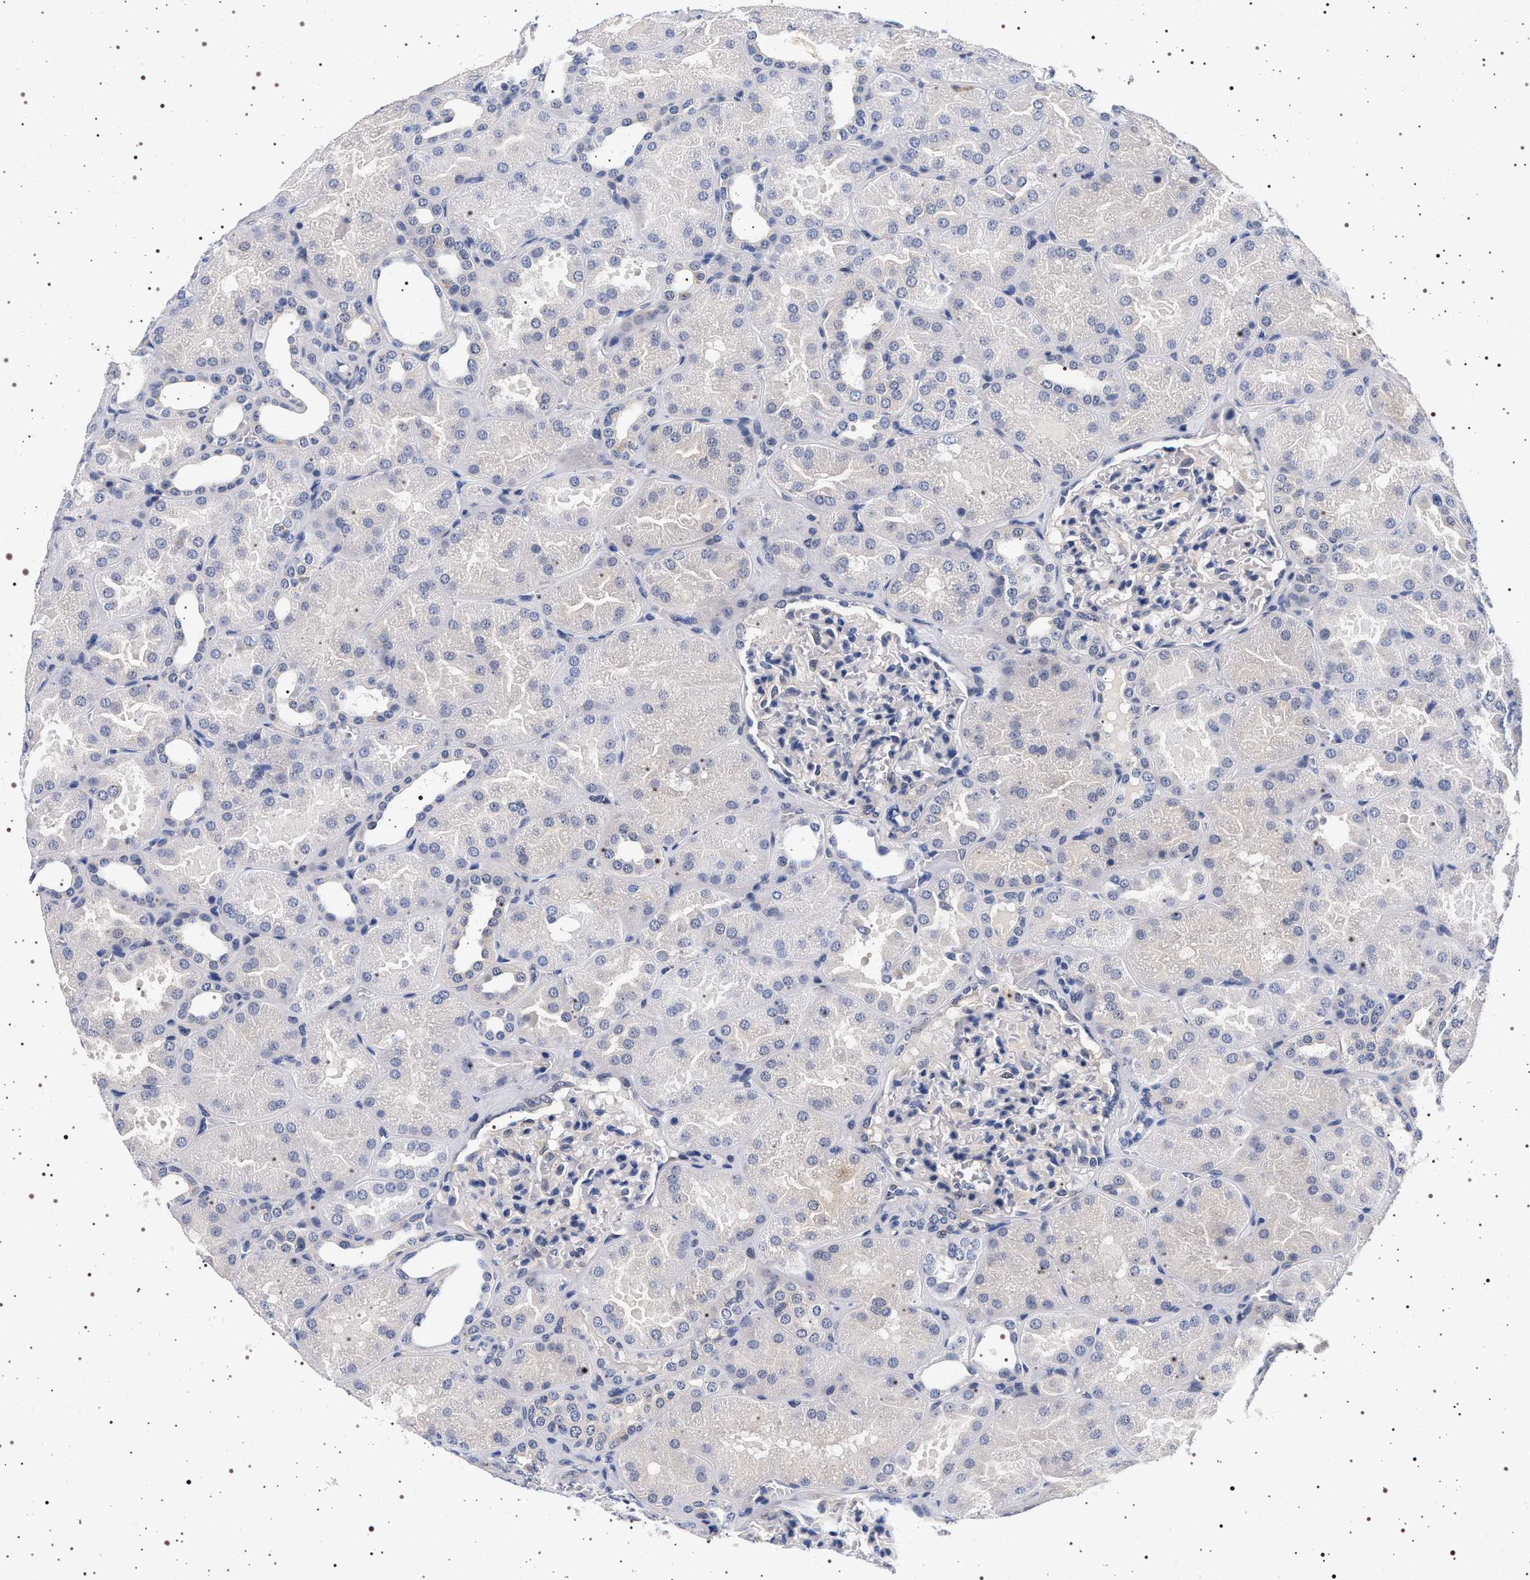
{"staining": {"intensity": "negative", "quantity": "none", "location": "none"}, "tissue": "kidney", "cell_type": "Cells in glomeruli", "image_type": "normal", "snomed": [{"axis": "morphology", "description": "Normal tissue, NOS"}, {"axis": "topography", "description": "Kidney"}], "caption": "This micrograph is of normal kidney stained with IHC to label a protein in brown with the nuclei are counter-stained blue. There is no expression in cells in glomeruli. The staining is performed using DAB (3,3'-diaminobenzidine) brown chromogen with nuclei counter-stained in using hematoxylin.", "gene": "MAPK10", "patient": {"sex": "male", "age": 28}}